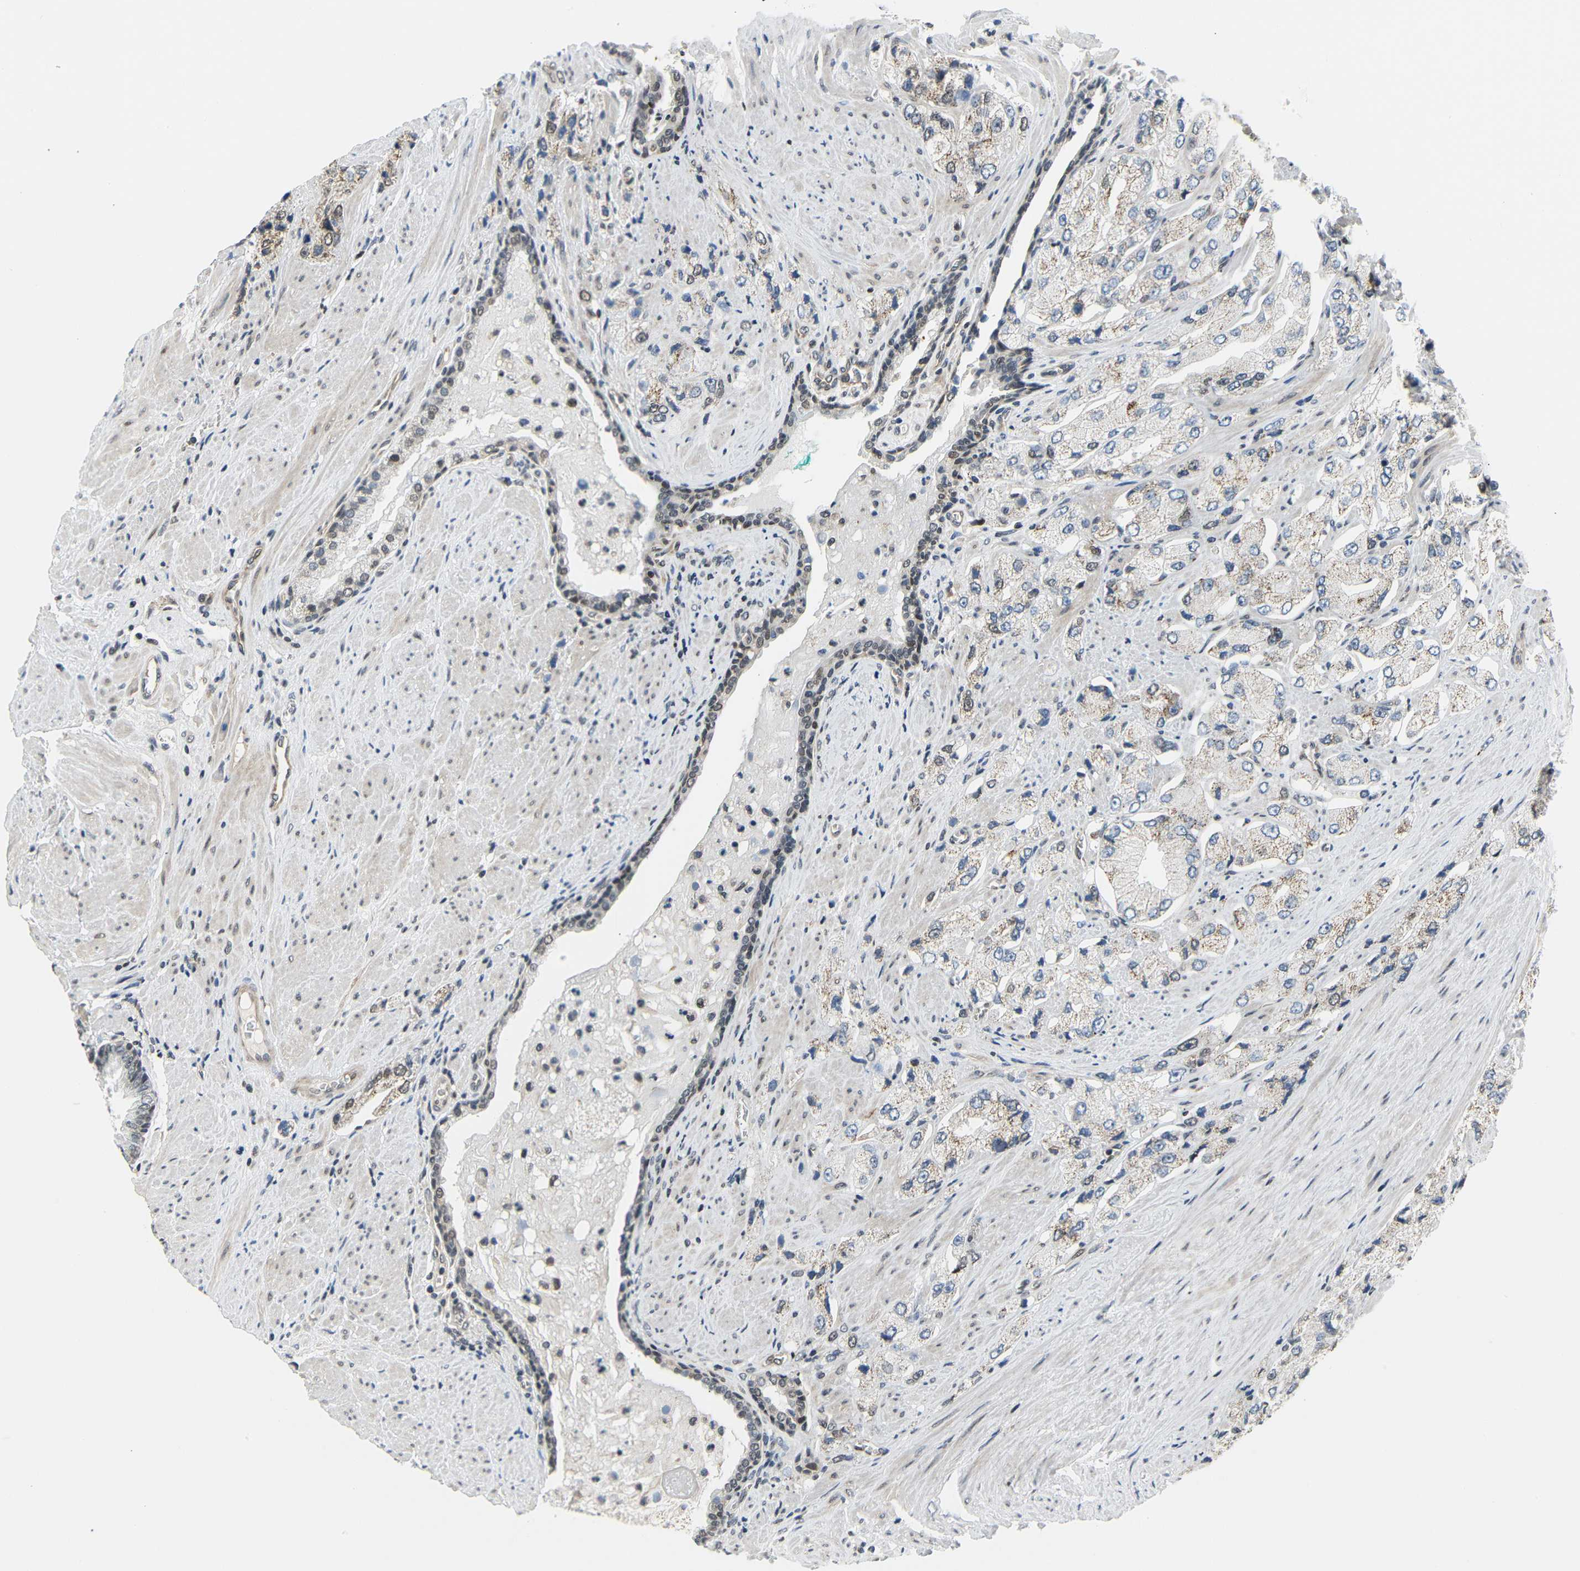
{"staining": {"intensity": "weak", "quantity": ">75%", "location": "cytoplasmic/membranous"}, "tissue": "prostate cancer", "cell_type": "Tumor cells", "image_type": "cancer", "snomed": [{"axis": "morphology", "description": "Adenocarcinoma, High grade"}, {"axis": "topography", "description": "Prostate"}], "caption": "High-grade adenocarcinoma (prostate) was stained to show a protein in brown. There is low levels of weak cytoplasmic/membranous expression in about >75% of tumor cells.", "gene": "IMPG2", "patient": {"sex": "male", "age": 58}}